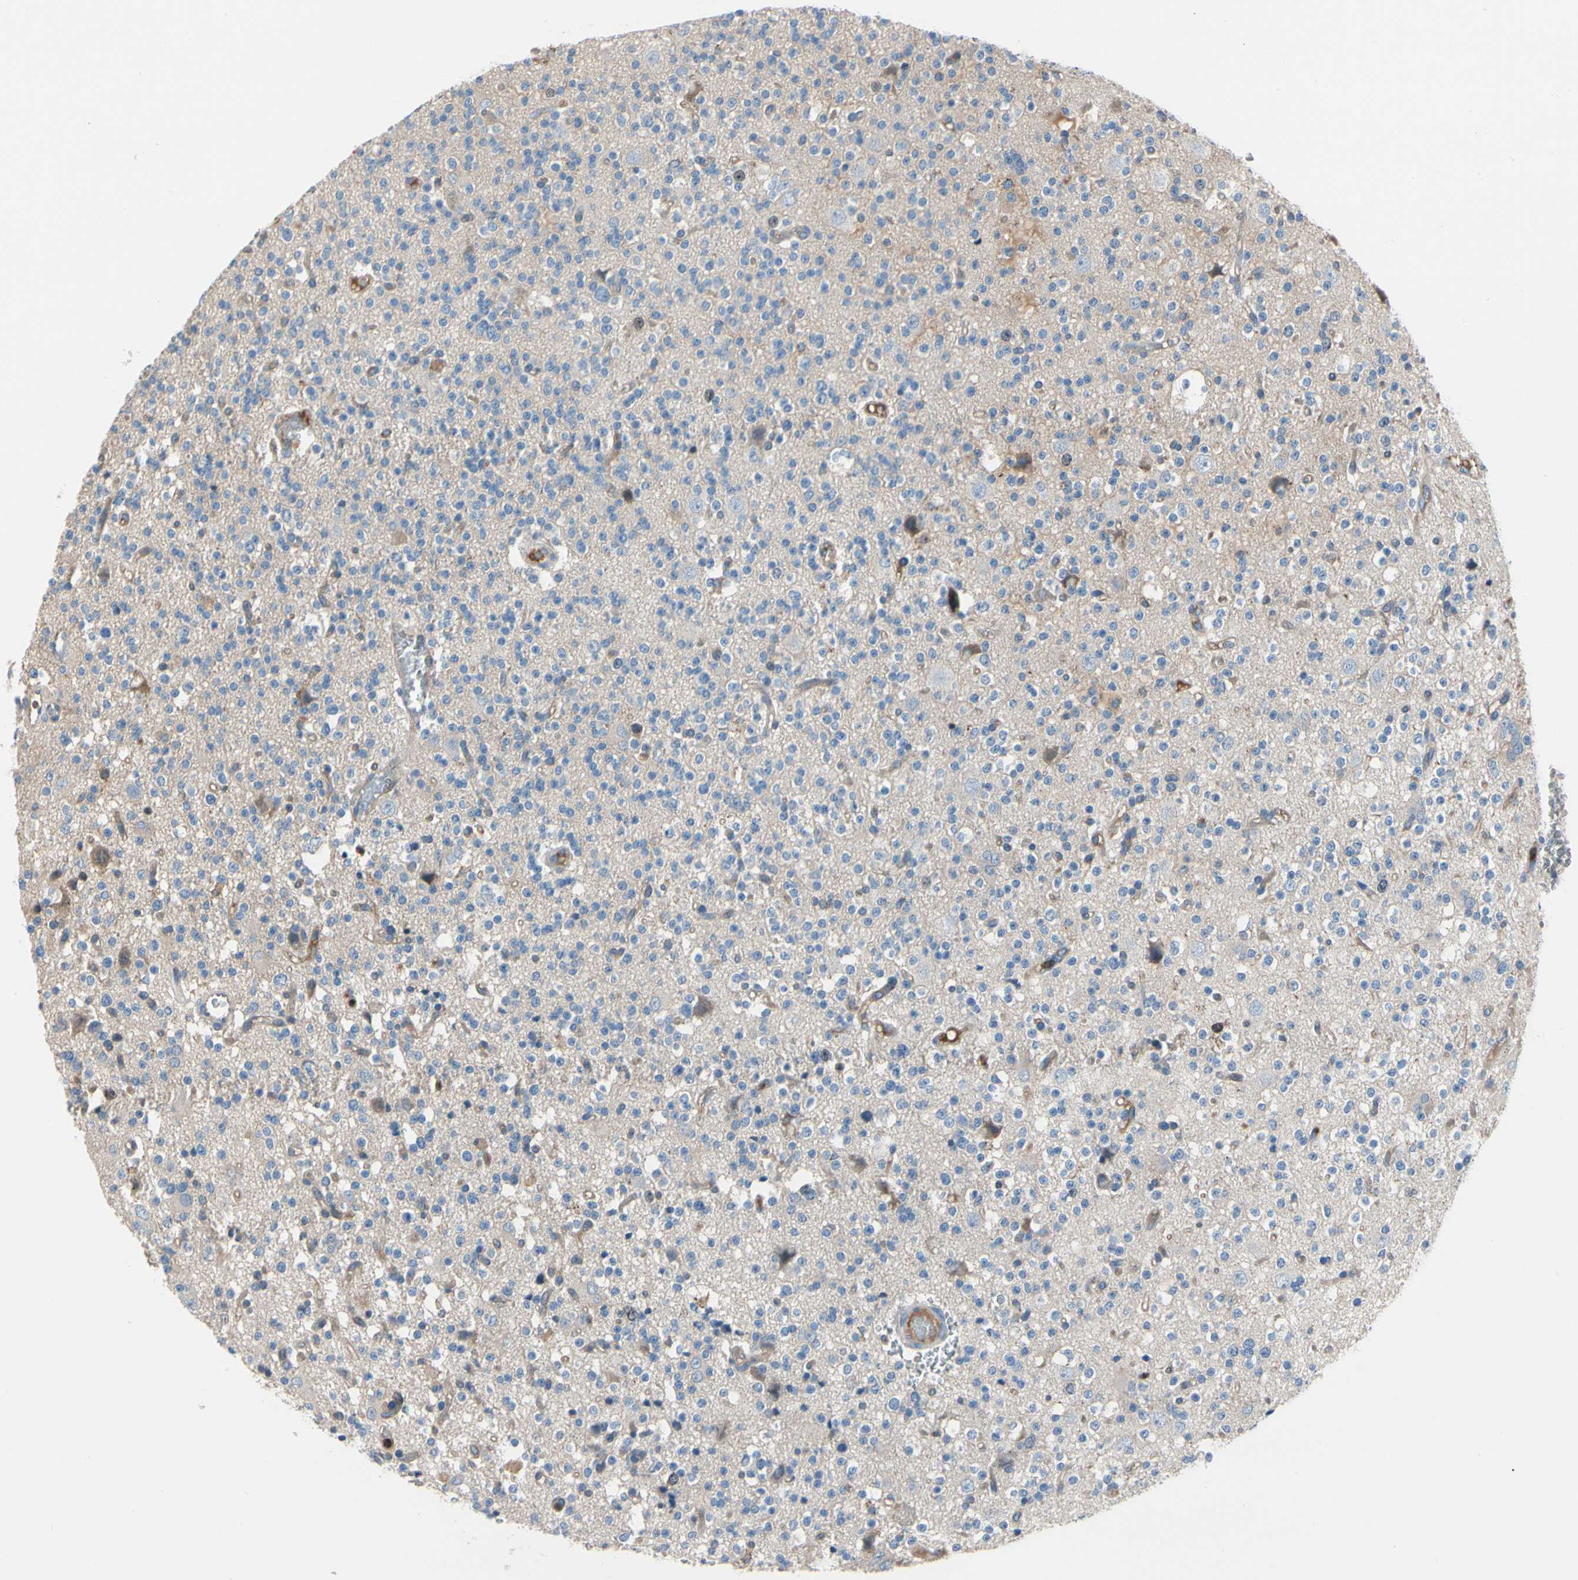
{"staining": {"intensity": "negative", "quantity": "none", "location": "none"}, "tissue": "glioma", "cell_type": "Tumor cells", "image_type": "cancer", "snomed": [{"axis": "morphology", "description": "Glioma, malignant, High grade"}, {"axis": "topography", "description": "Brain"}], "caption": "The immunohistochemistry image has no significant positivity in tumor cells of high-grade glioma (malignant) tissue.", "gene": "HJURP", "patient": {"sex": "male", "age": 47}}